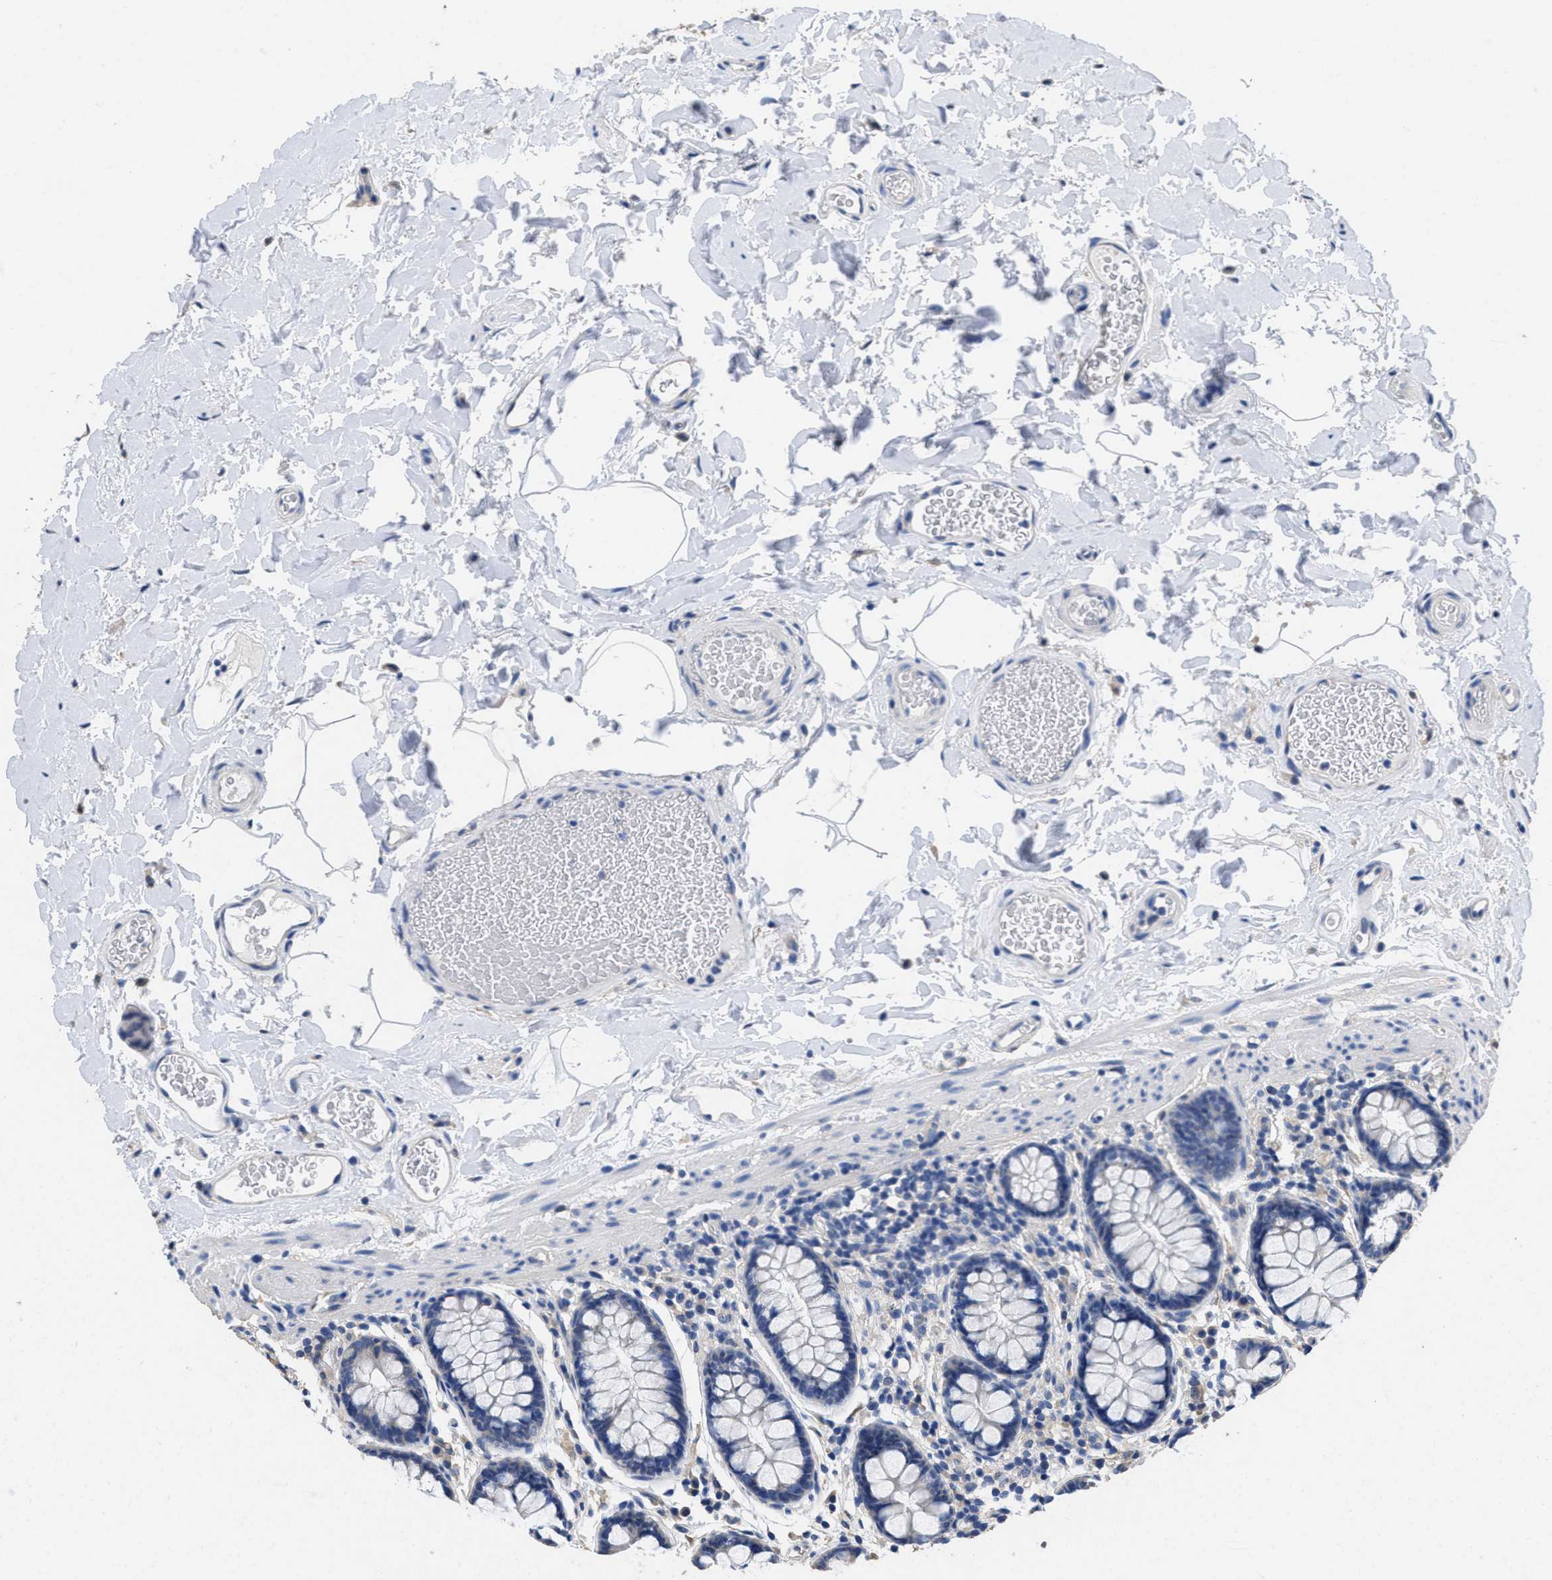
{"staining": {"intensity": "negative", "quantity": "none", "location": "none"}, "tissue": "colon", "cell_type": "Endothelial cells", "image_type": "normal", "snomed": [{"axis": "morphology", "description": "Normal tissue, NOS"}, {"axis": "topography", "description": "Colon"}], "caption": "Immunohistochemical staining of benign colon reveals no significant positivity in endothelial cells.", "gene": "CA9", "patient": {"sex": "female", "age": 80}}